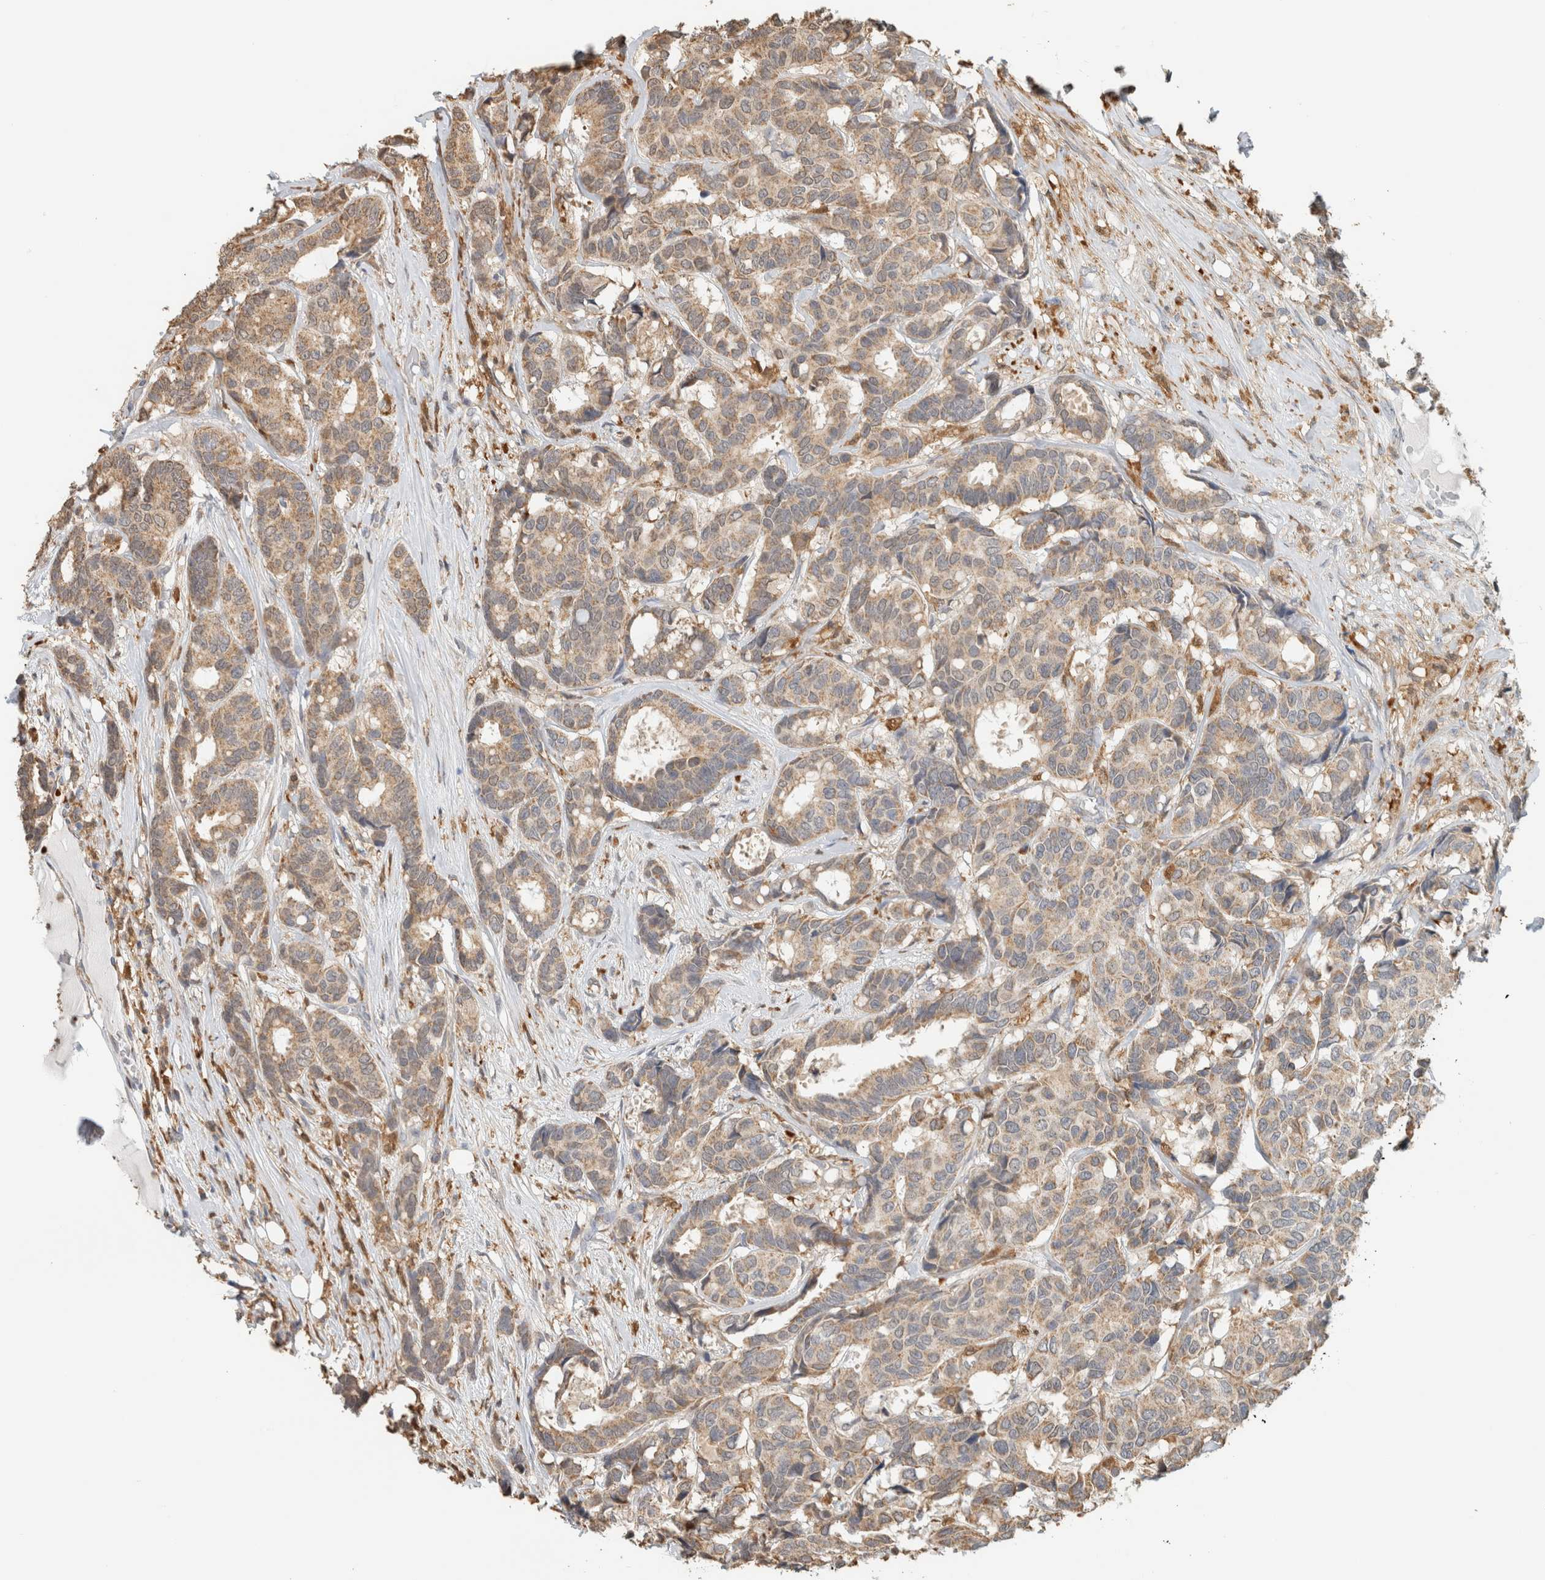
{"staining": {"intensity": "weak", "quantity": ">75%", "location": "cytoplasmic/membranous"}, "tissue": "breast cancer", "cell_type": "Tumor cells", "image_type": "cancer", "snomed": [{"axis": "morphology", "description": "Duct carcinoma"}, {"axis": "topography", "description": "Breast"}], "caption": "The image reveals staining of breast infiltrating ductal carcinoma, revealing weak cytoplasmic/membranous protein expression (brown color) within tumor cells.", "gene": "CAPG", "patient": {"sex": "female", "age": 87}}